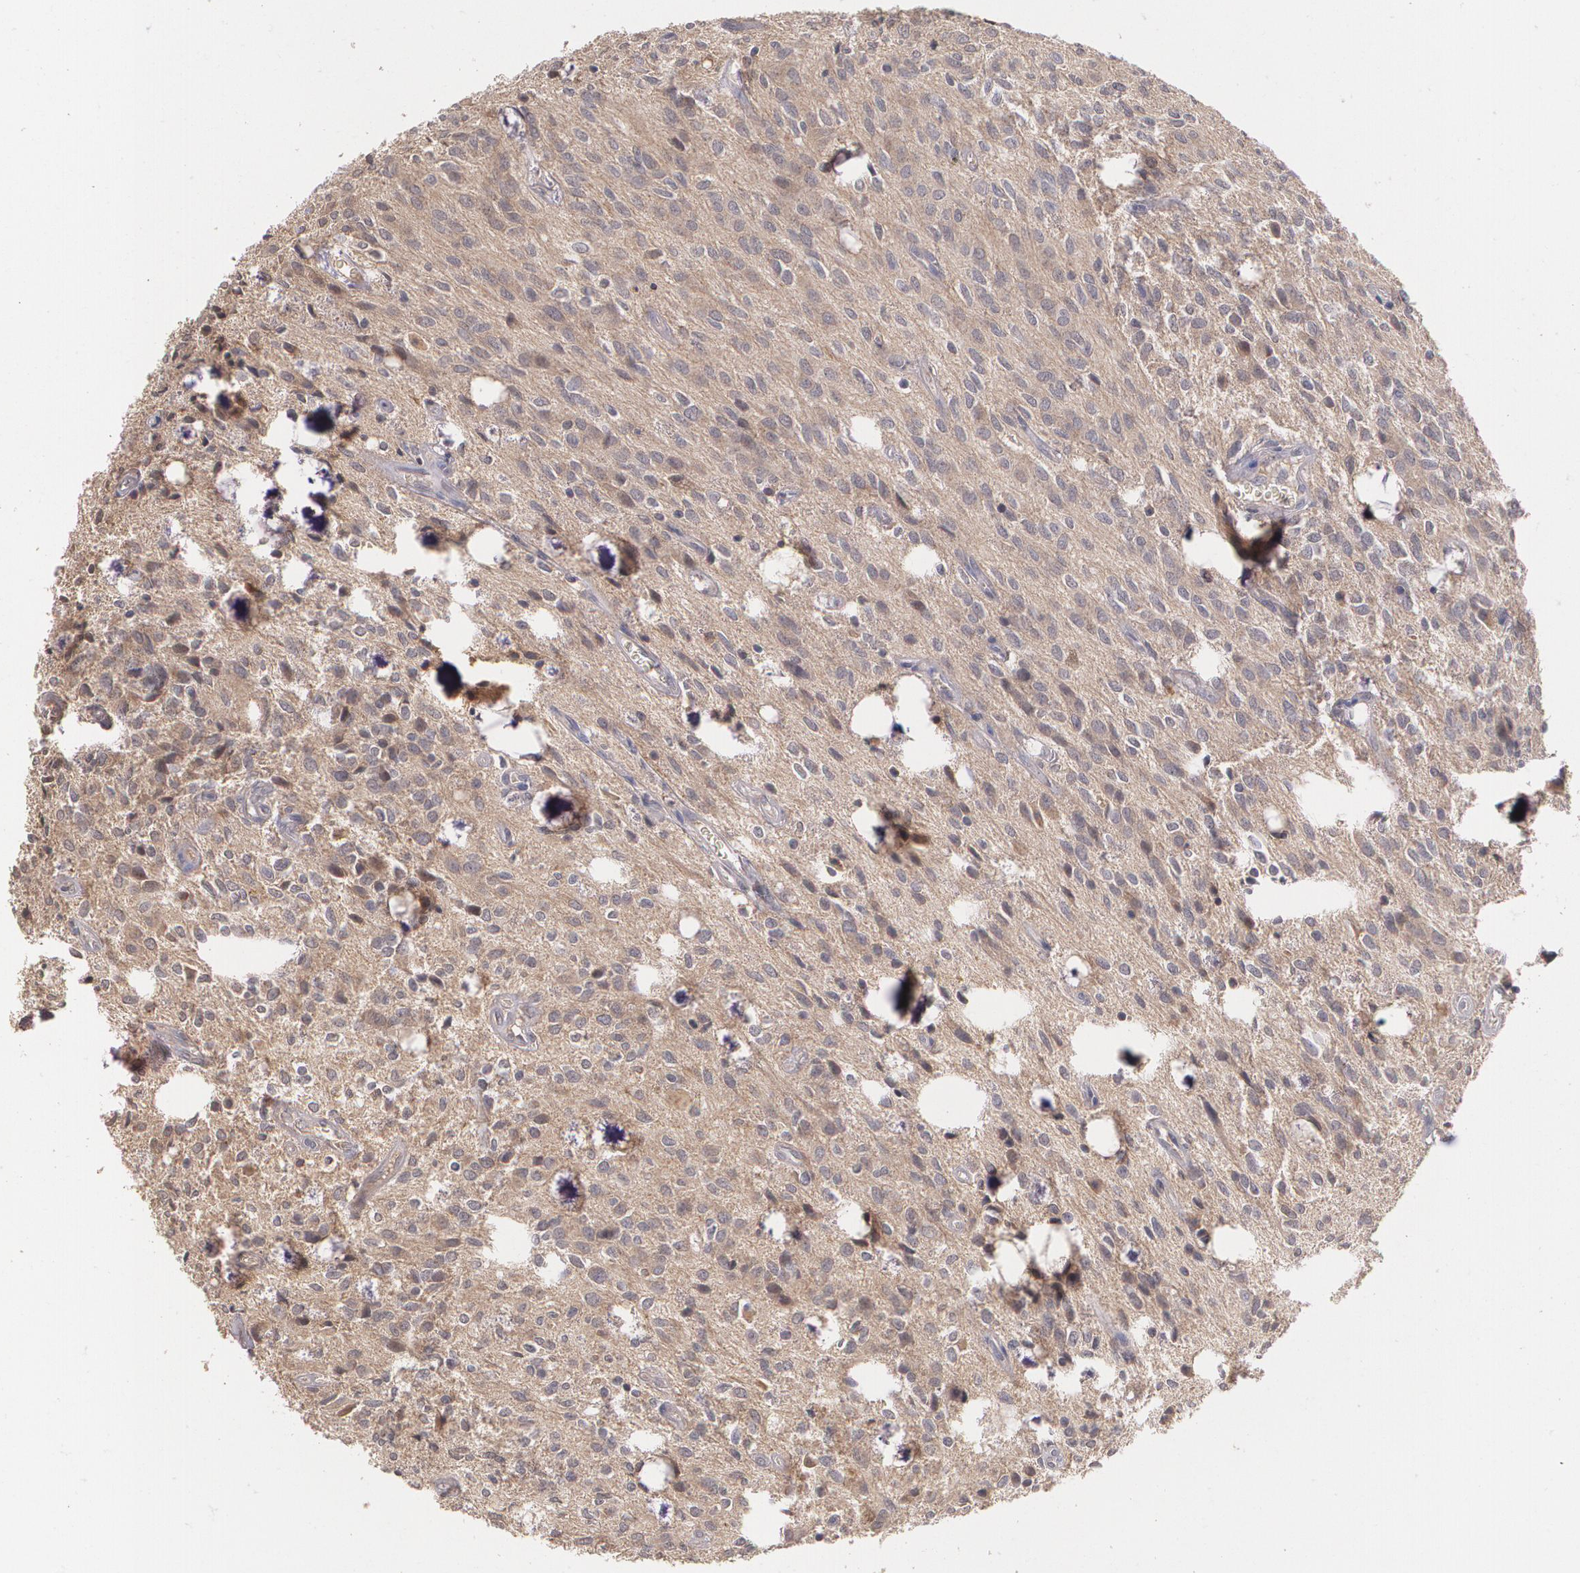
{"staining": {"intensity": "weak", "quantity": "25%-75%", "location": "cytoplasmic/membranous"}, "tissue": "glioma", "cell_type": "Tumor cells", "image_type": "cancer", "snomed": [{"axis": "morphology", "description": "Glioma, malignant, Low grade"}, {"axis": "topography", "description": "Brain"}], "caption": "Tumor cells exhibit low levels of weak cytoplasmic/membranous positivity in about 25%-75% of cells in glioma.", "gene": "IFNGR2", "patient": {"sex": "female", "age": 15}}